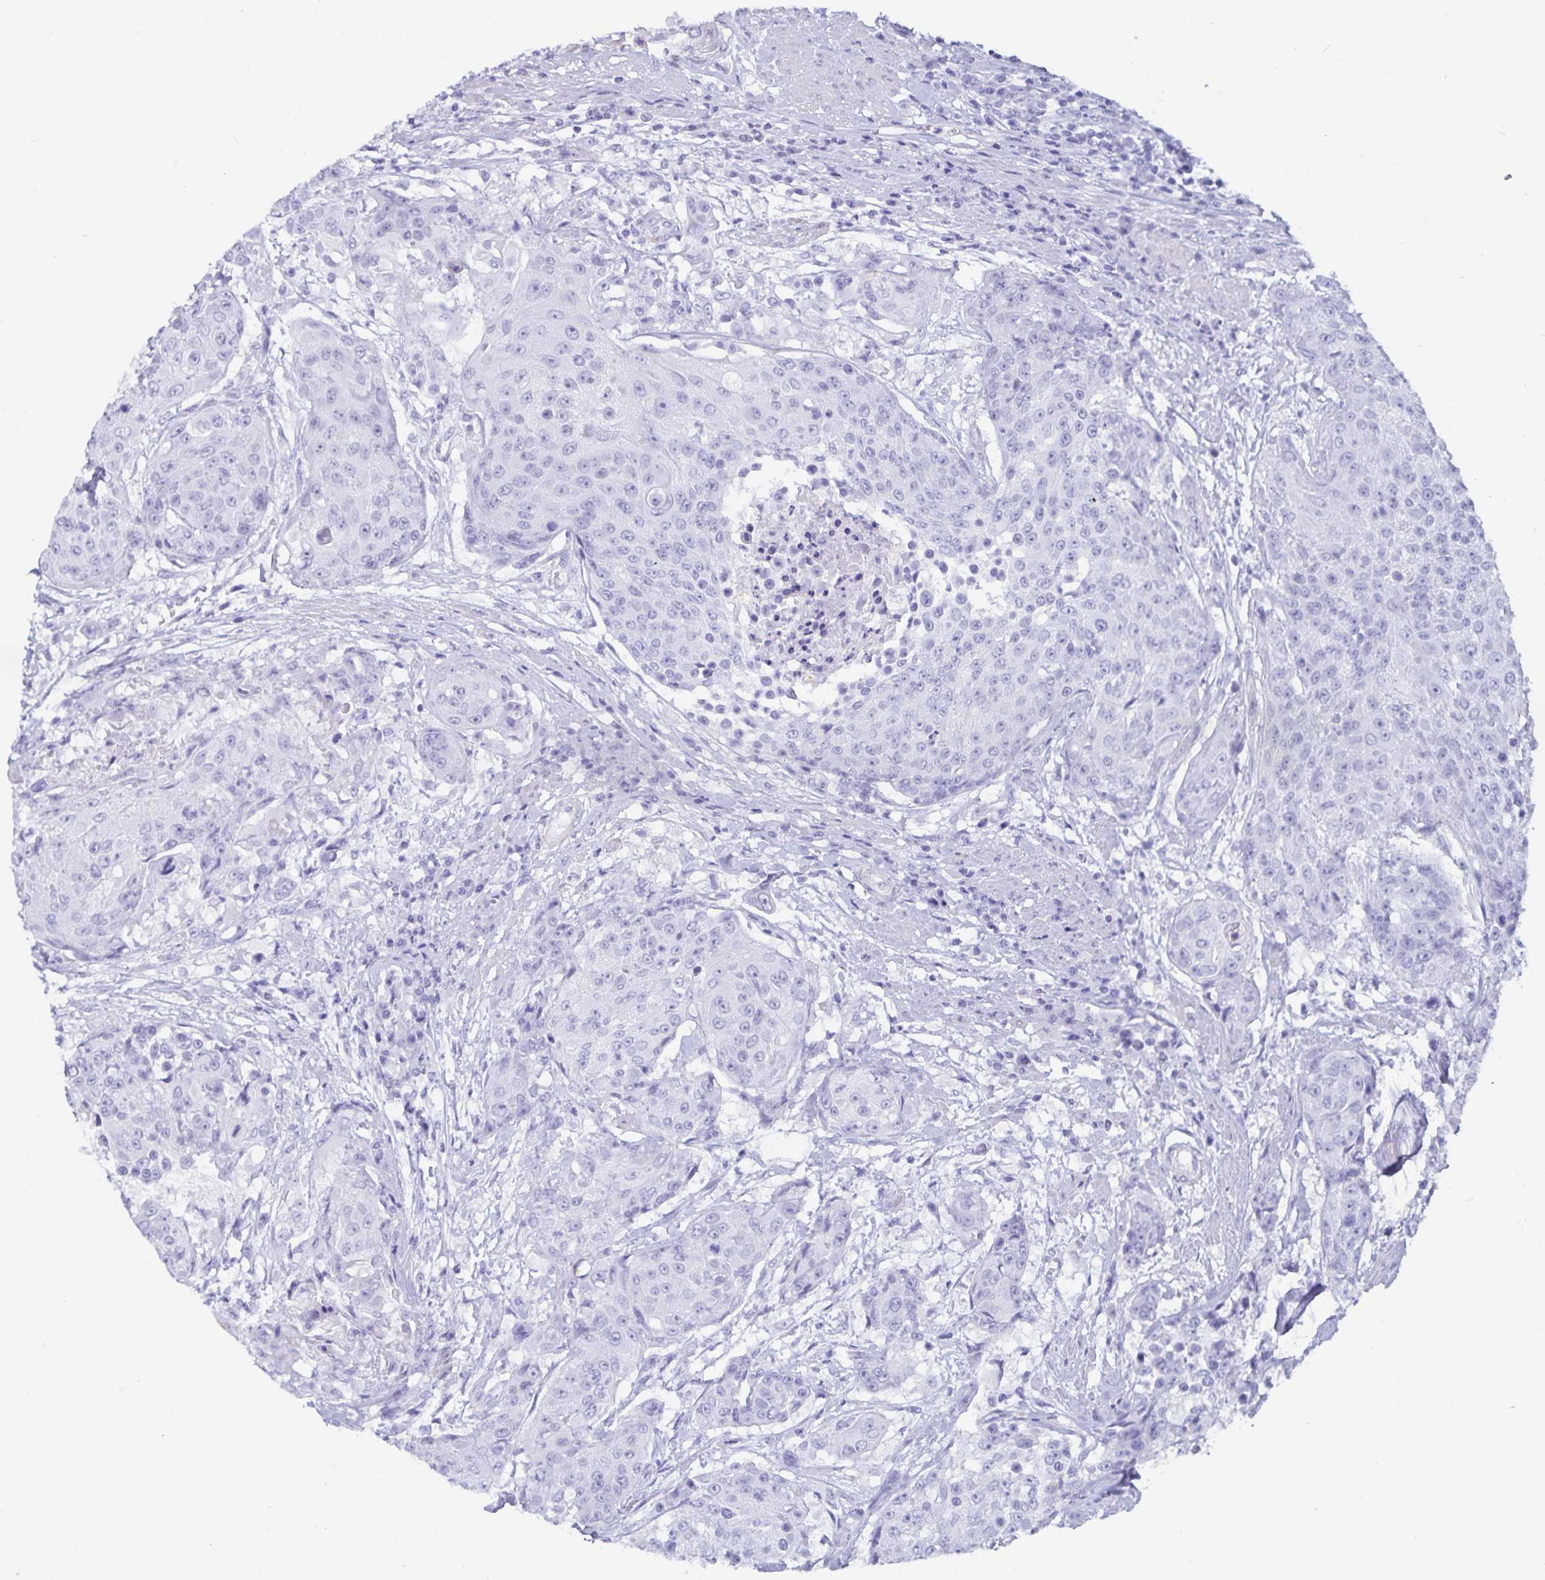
{"staining": {"intensity": "negative", "quantity": "none", "location": "none"}, "tissue": "urothelial cancer", "cell_type": "Tumor cells", "image_type": "cancer", "snomed": [{"axis": "morphology", "description": "Urothelial carcinoma, High grade"}, {"axis": "topography", "description": "Urinary bladder"}], "caption": "Tumor cells are negative for brown protein staining in urothelial cancer. Brightfield microscopy of IHC stained with DAB (brown) and hematoxylin (blue), captured at high magnification.", "gene": "GPR137", "patient": {"sex": "female", "age": 63}}